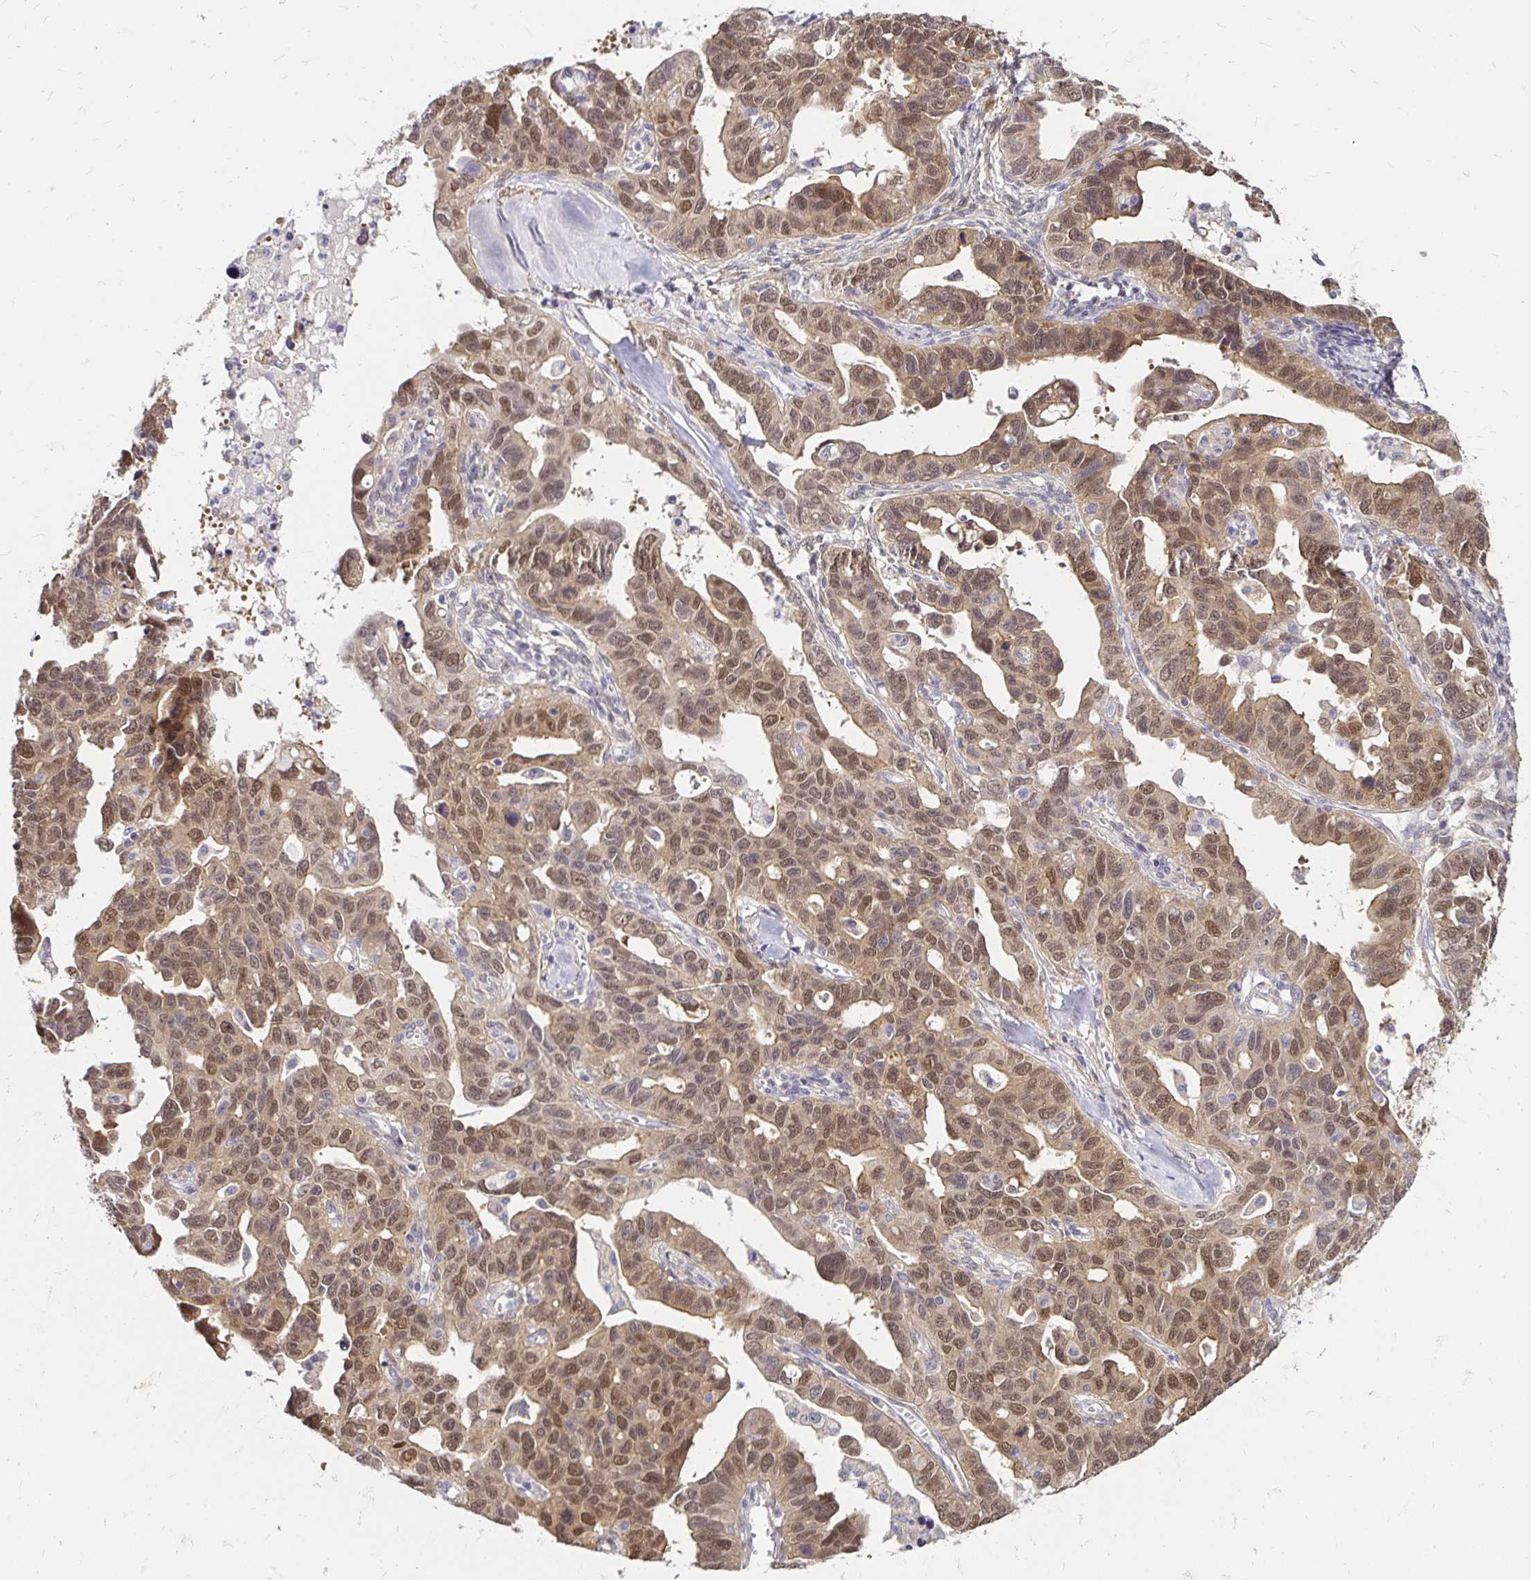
{"staining": {"intensity": "moderate", "quantity": ">75%", "location": "cytoplasmic/membranous,nuclear"}, "tissue": "ovarian cancer", "cell_type": "Tumor cells", "image_type": "cancer", "snomed": [{"axis": "morphology", "description": "Cystadenocarcinoma, serous, NOS"}, {"axis": "topography", "description": "Ovary"}], "caption": "The micrograph shows staining of serous cystadenocarcinoma (ovarian), revealing moderate cytoplasmic/membranous and nuclear protein positivity (brown color) within tumor cells. (DAB (3,3'-diaminobenzidine) IHC, brown staining for protein, blue staining for nuclei).", "gene": "YAP1", "patient": {"sex": "female", "age": 69}}